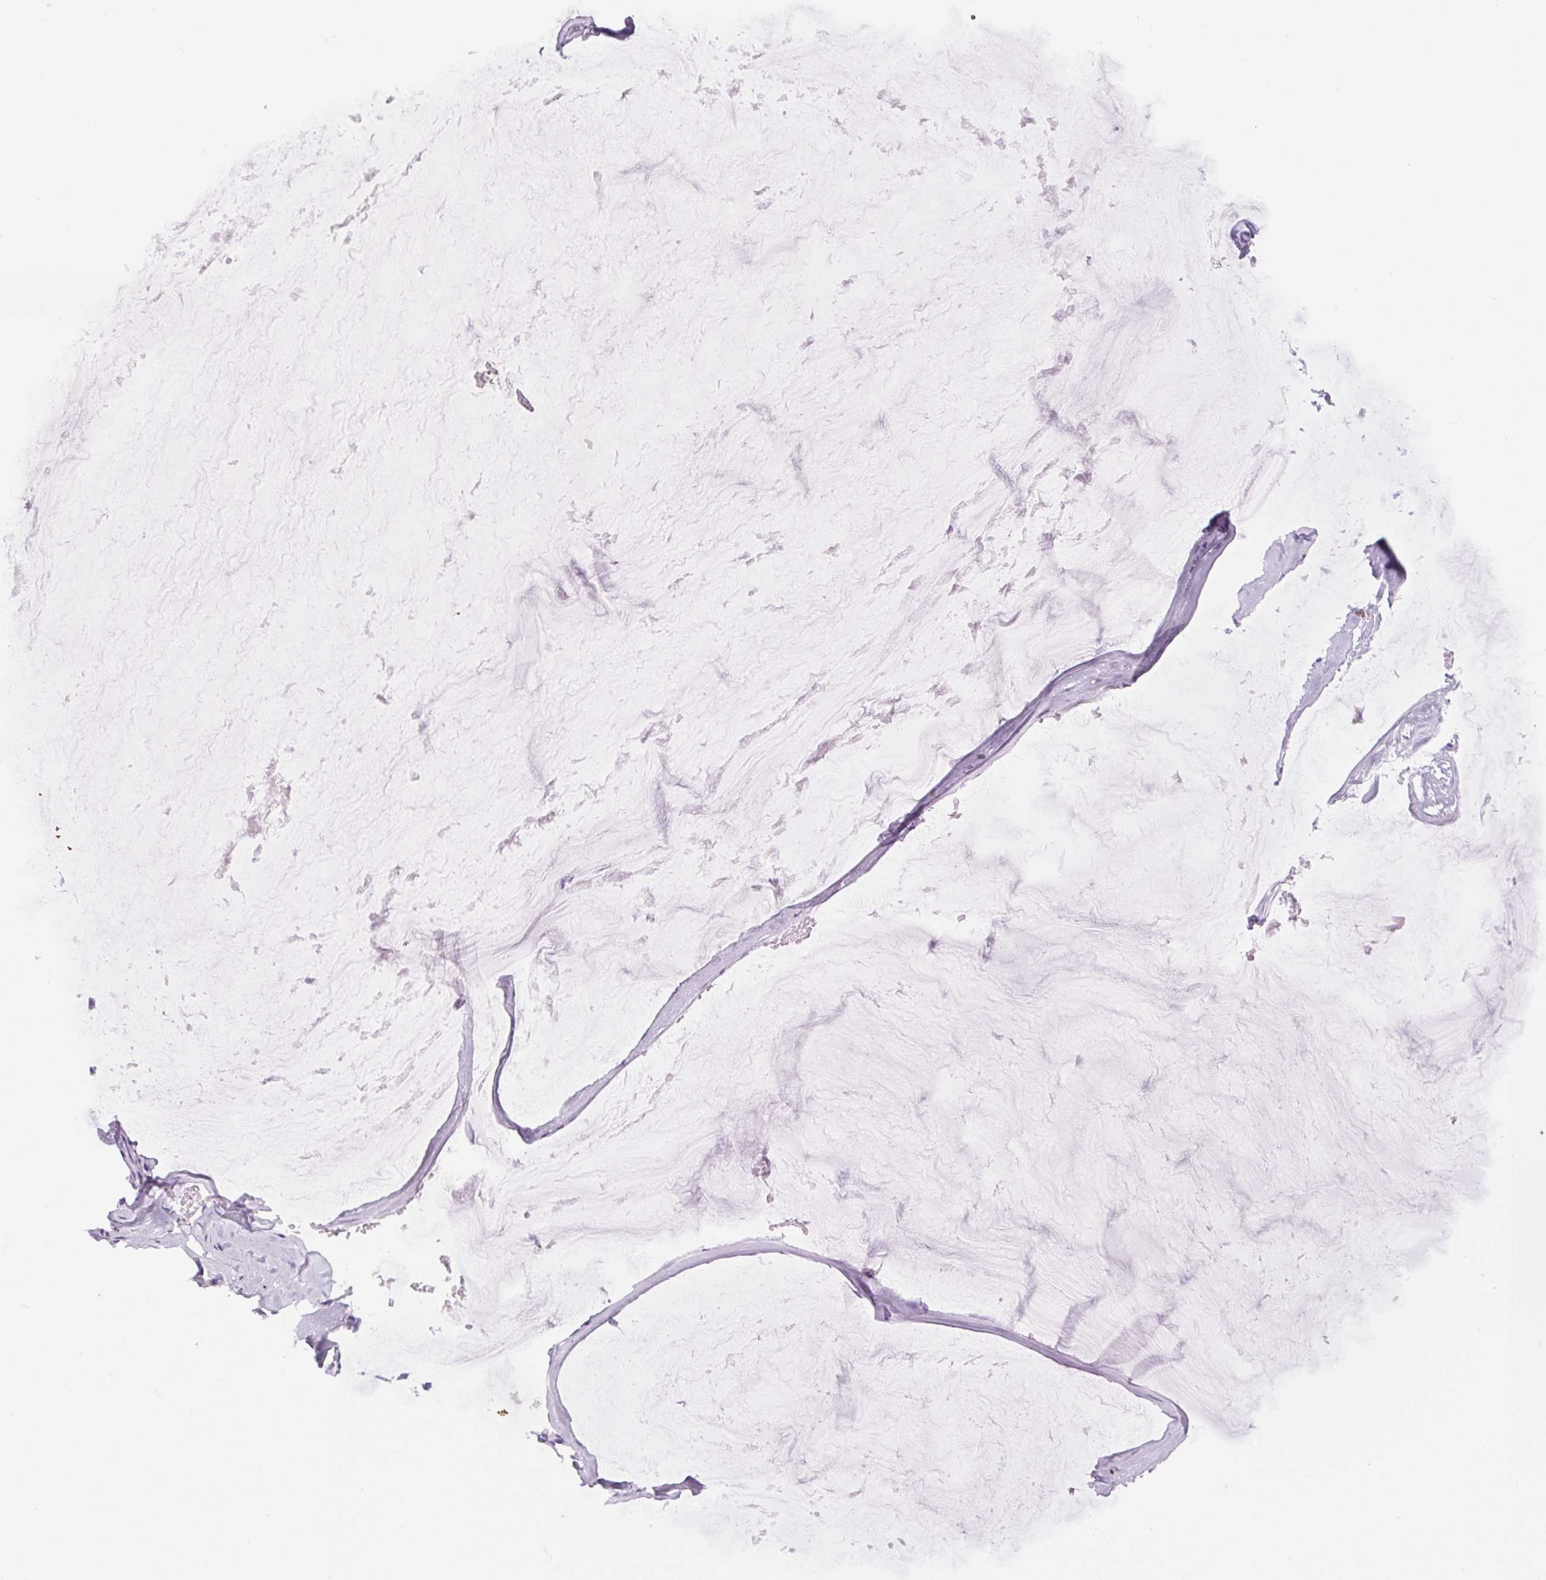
{"staining": {"intensity": "negative", "quantity": "none", "location": "none"}, "tissue": "ovarian cancer", "cell_type": "Tumor cells", "image_type": "cancer", "snomed": [{"axis": "morphology", "description": "Cystadenocarcinoma, mucinous, NOS"}, {"axis": "topography", "description": "Ovary"}], "caption": "Immunohistochemistry micrograph of ovarian cancer (mucinous cystadenocarcinoma) stained for a protein (brown), which displays no staining in tumor cells. The staining is performed using DAB (3,3'-diaminobenzidine) brown chromogen with nuclei counter-stained in using hematoxylin.", "gene": "PRRT1", "patient": {"sex": "female", "age": 39}}